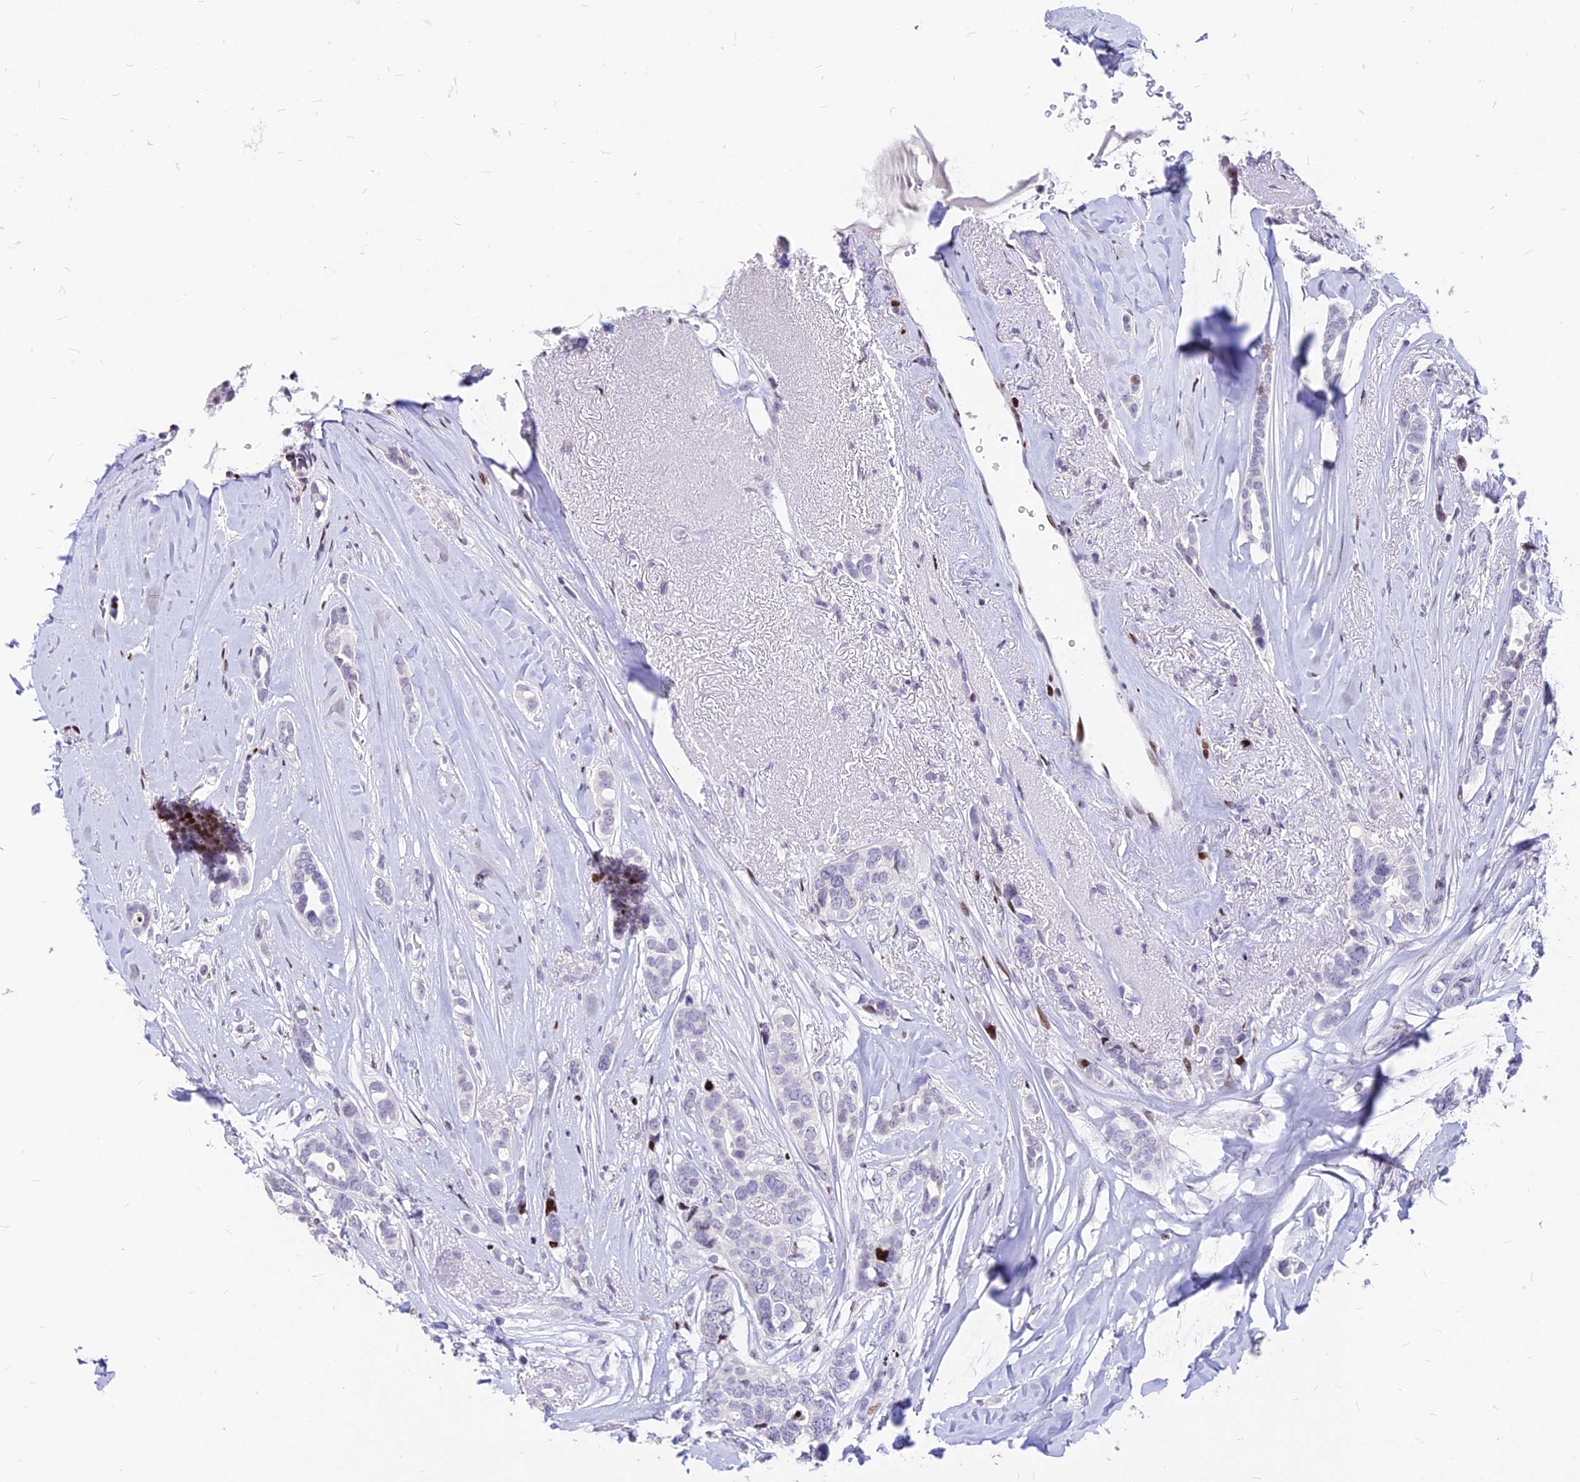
{"staining": {"intensity": "negative", "quantity": "none", "location": "none"}, "tissue": "breast cancer", "cell_type": "Tumor cells", "image_type": "cancer", "snomed": [{"axis": "morphology", "description": "Lobular carcinoma"}, {"axis": "topography", "description": "Breast"}], "caption": "Micrograph shows no protein staining in tumor cells of breast lobular carcinoma tissue.", "gene": "PRPS1", "patient": {"sex": "female", "age": 51}}